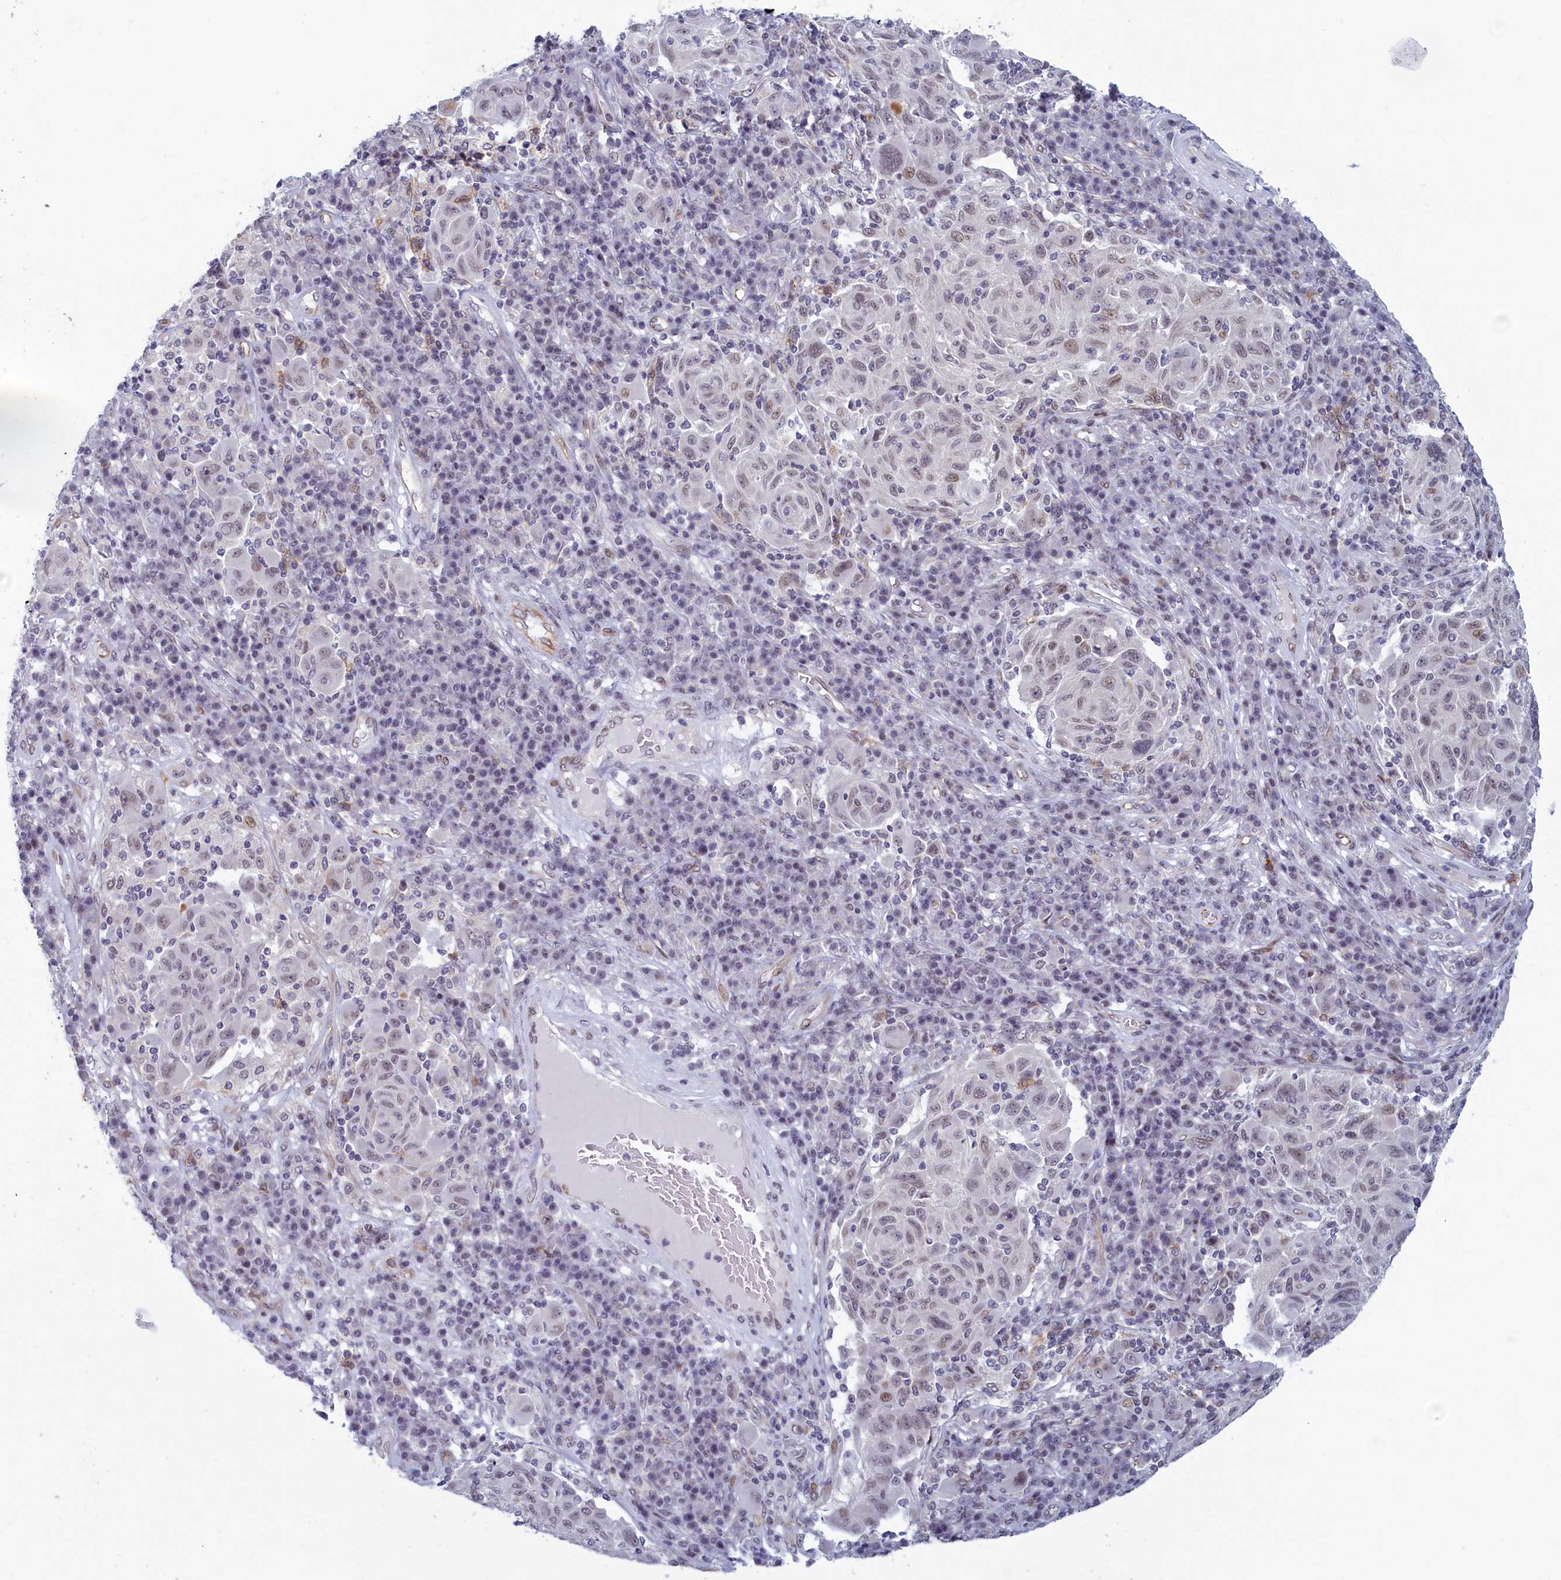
{"staining": {"intensity": "moderate", "quantity": "<25%", "location": "nuclear"}, "tissue": "melanoma", "cell_type": "Tumor cells", "image_type": "cancer", "snomed": [{"axis": "morphology", "description": "Malignant melanoma, NOS"}, {"axis": "topography", "description": "Skin"}], "caption": "Immunohistochemical staining of human melanoma reveals low levels of moderate nuclear protein staining in about <25% of tumor cells. (DAB (3,3'-diaminobenzidine) IHC with brightfield microscopy, high magnification).", "gene": "ATF7IP2", "patient": {"sex": "male", "age": 53}}